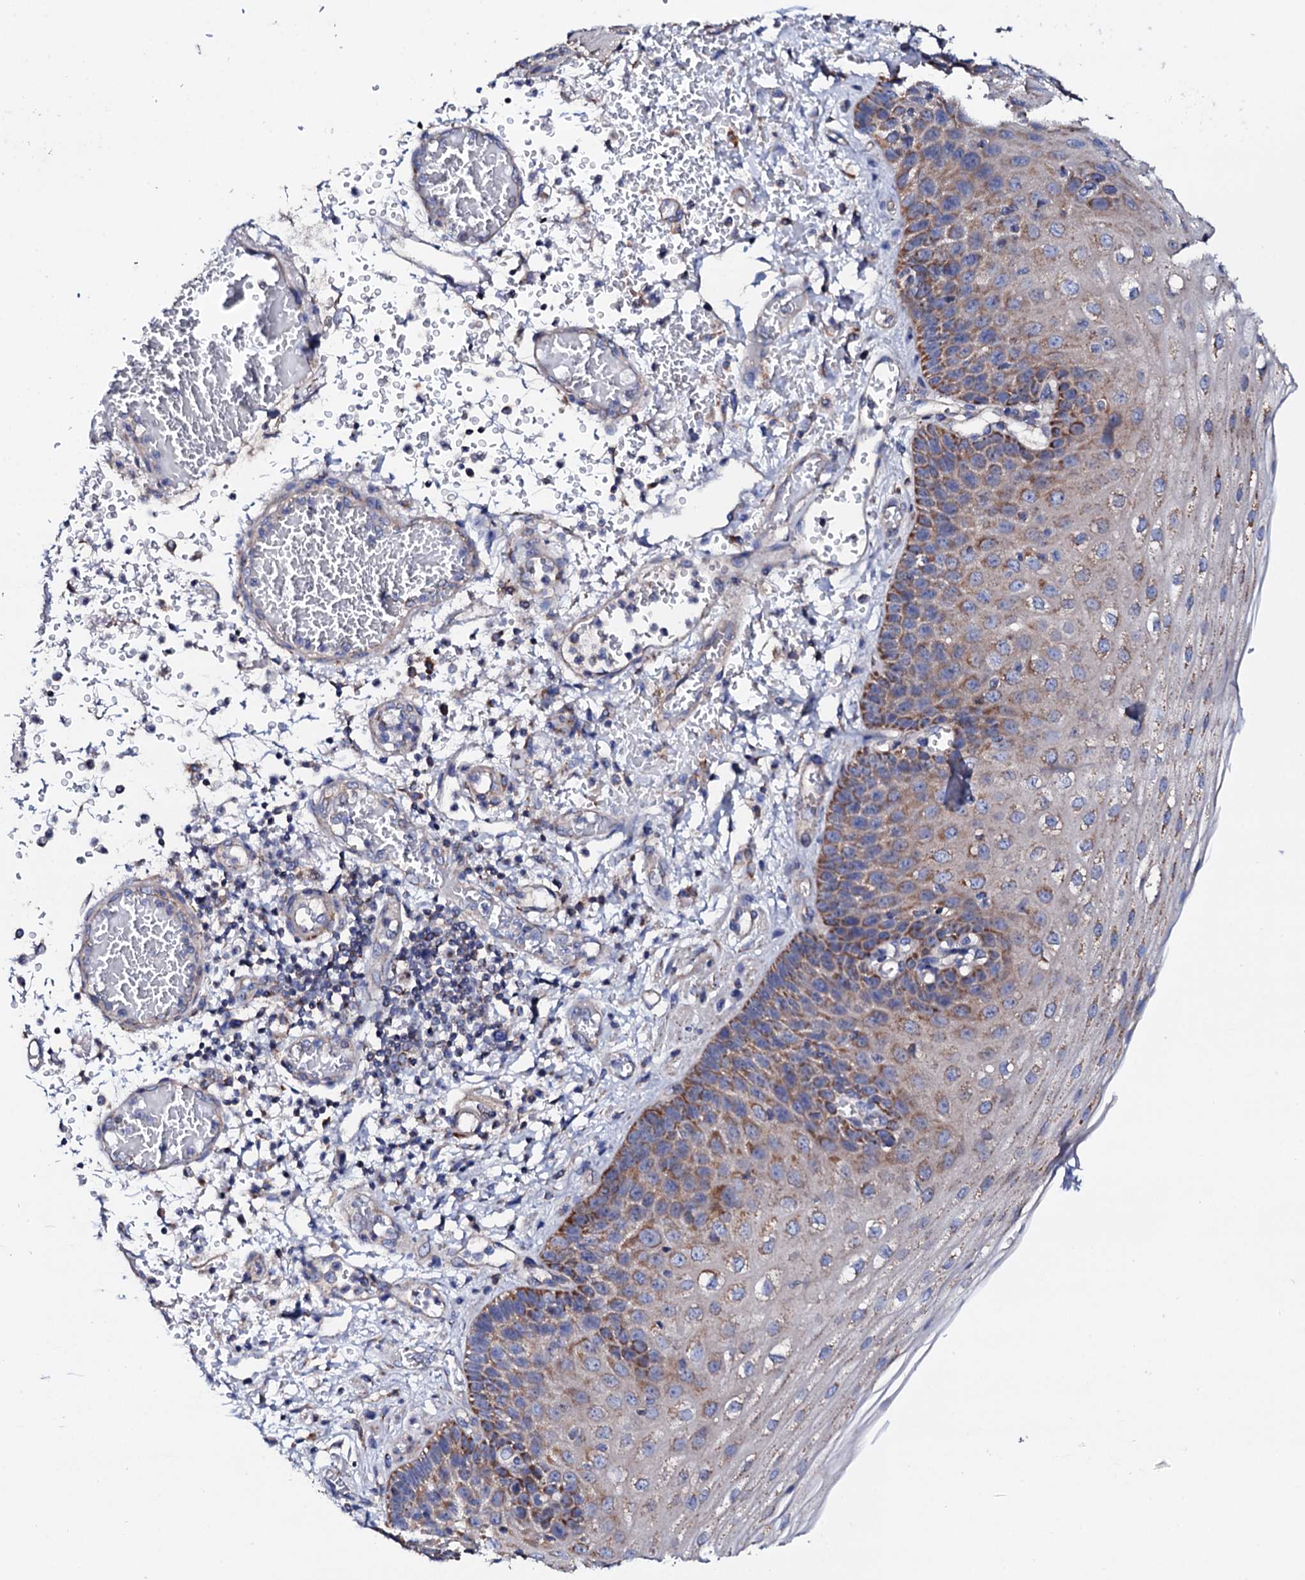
{"staining": {"intensity": "moderate", "quantity": "<25%", "location": "cytoplasmic/membranous"}, "tissue": "esophagus", "cell_type": "Squamous epithelial cells", "image_type": "normal", "snomed": [{"axis": "morphology", "description": "Normal tissue, NOS"}, {"axis": "topography", "description": "Esophagus"}], "caption": "Immunohistochemistry of normal human esophagus shows low levels of moderate cytoplasmic/membranous expression in about <25% of squamous epithelial cells.", "gene": "TCAF2C", "patient": {"sex": "male", "age": 81}}